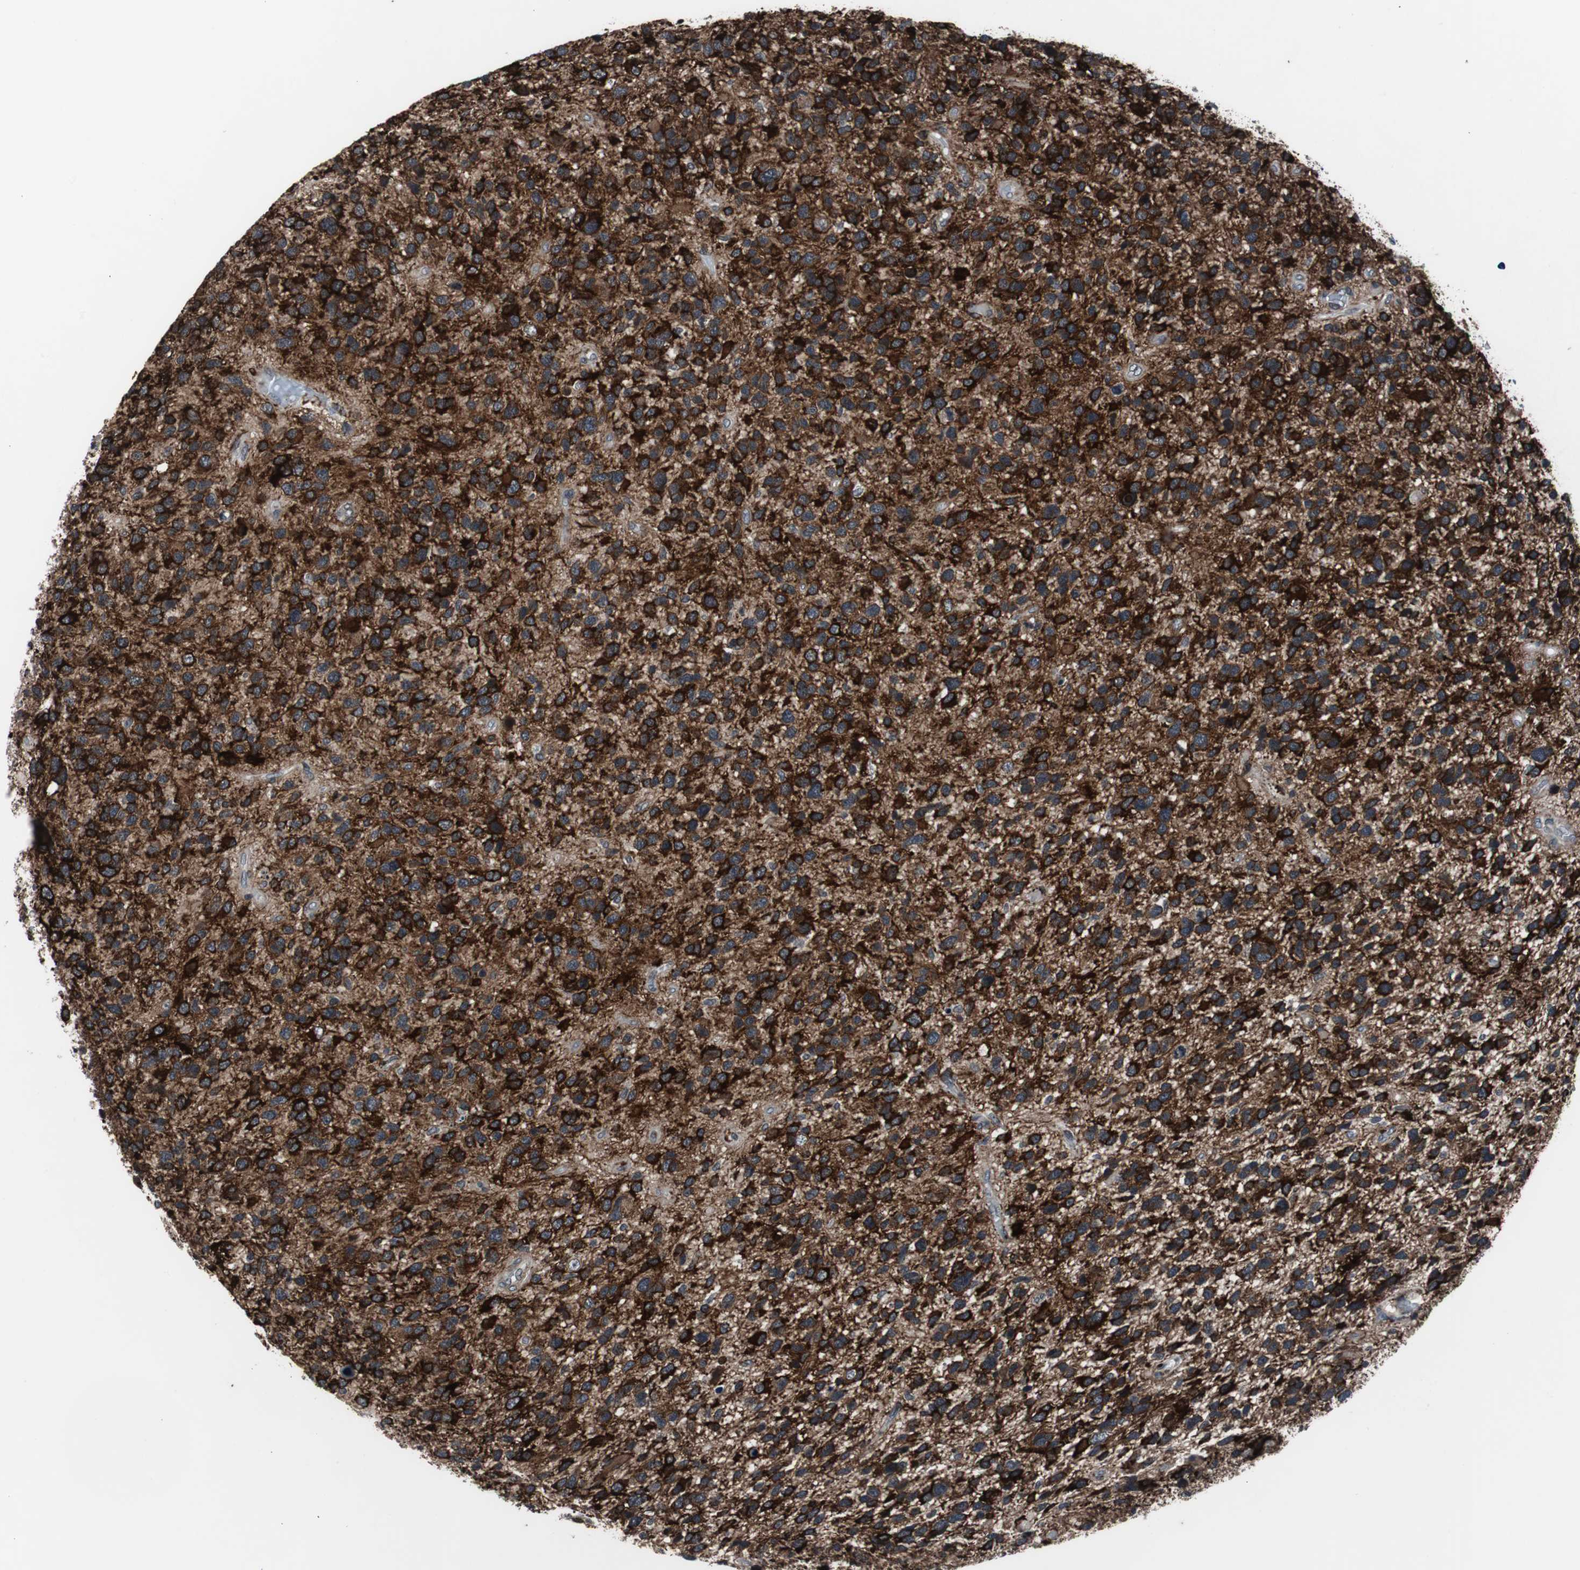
{"staining": {"intensity": "strong", "quantity": ">75%", "location": "cytoplasmic/membranous"}, "tissue": "glioma", "cell_type": "Tumor cells", "image_type": "cancer", "snomed": [{"axis": "morphology", "description": "Glioma, malignant, High grade"}, {"axis": "topography", "description": "Brain"}], "caption": "The histopathology image reveals immunohistochemical staining of malignant glioma (high-grade). There is strong cytoplasmic/membranous expression is present in approximately >75% of tumor cells. (DAB IHC, brown staining for protein, blue staining for nuclei).", "gene": "CRADD", "patient": {"sex": "female", "age": 58}}